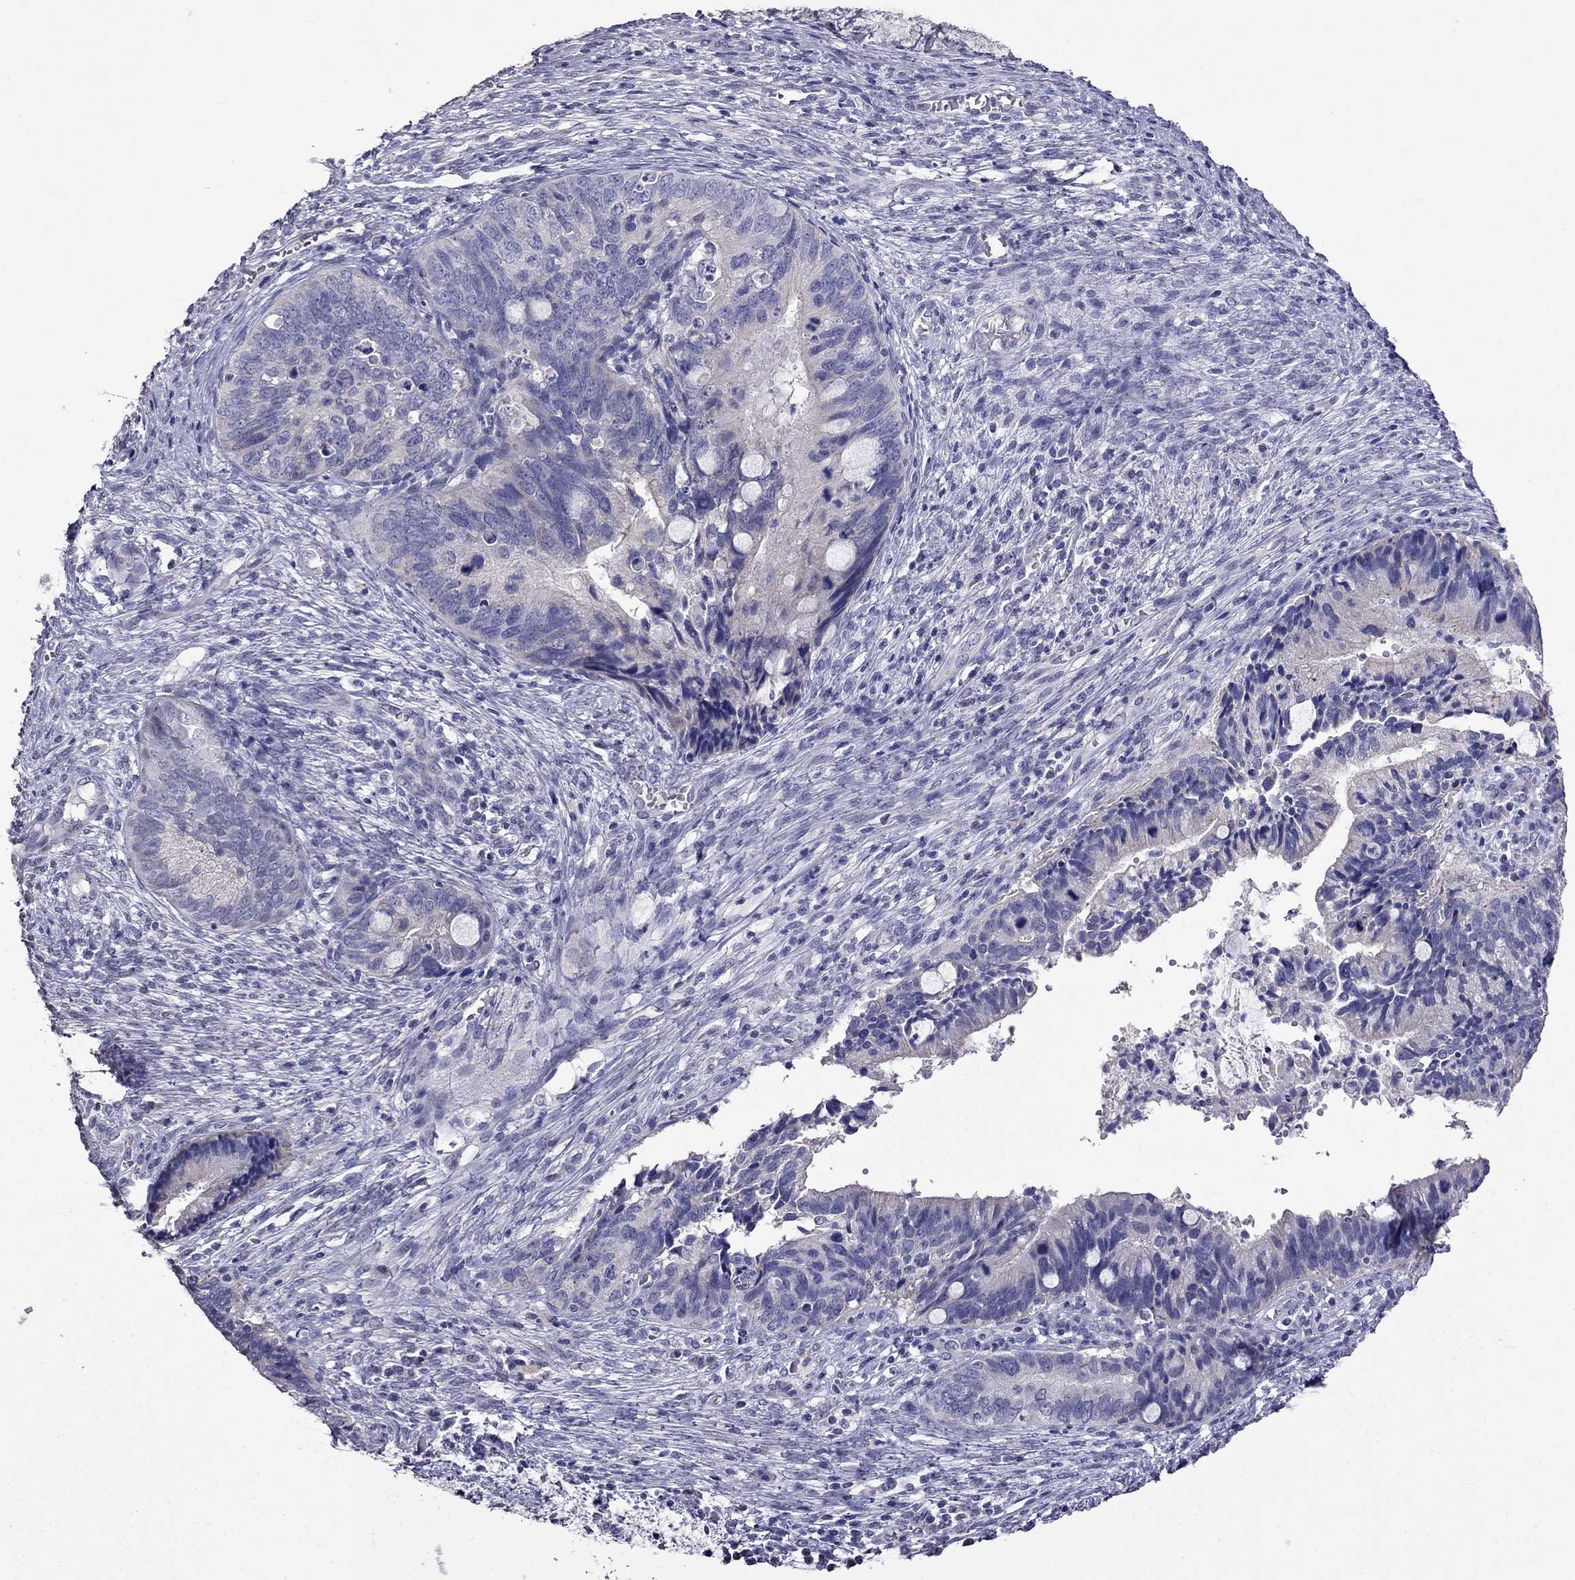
{"staining": {"intensity": "negative", "quantity": "none", "location": "none"}, "tissue": "cervical cancer", "cell_type": "Tumor cells", "image_type": "cancer", "snomed": [{"axis": "morphology", "description": "Adenocarcinoma, NOS"}, {"axis": "topography", "description": "Cervix"}], "caption": "This is an immunohistochemistry (IHC) image of cervical adenocarcinoma. There is no staining in tumor cells.", "gene": "AK5", "patient": {"sex": "female", "age": 42}}